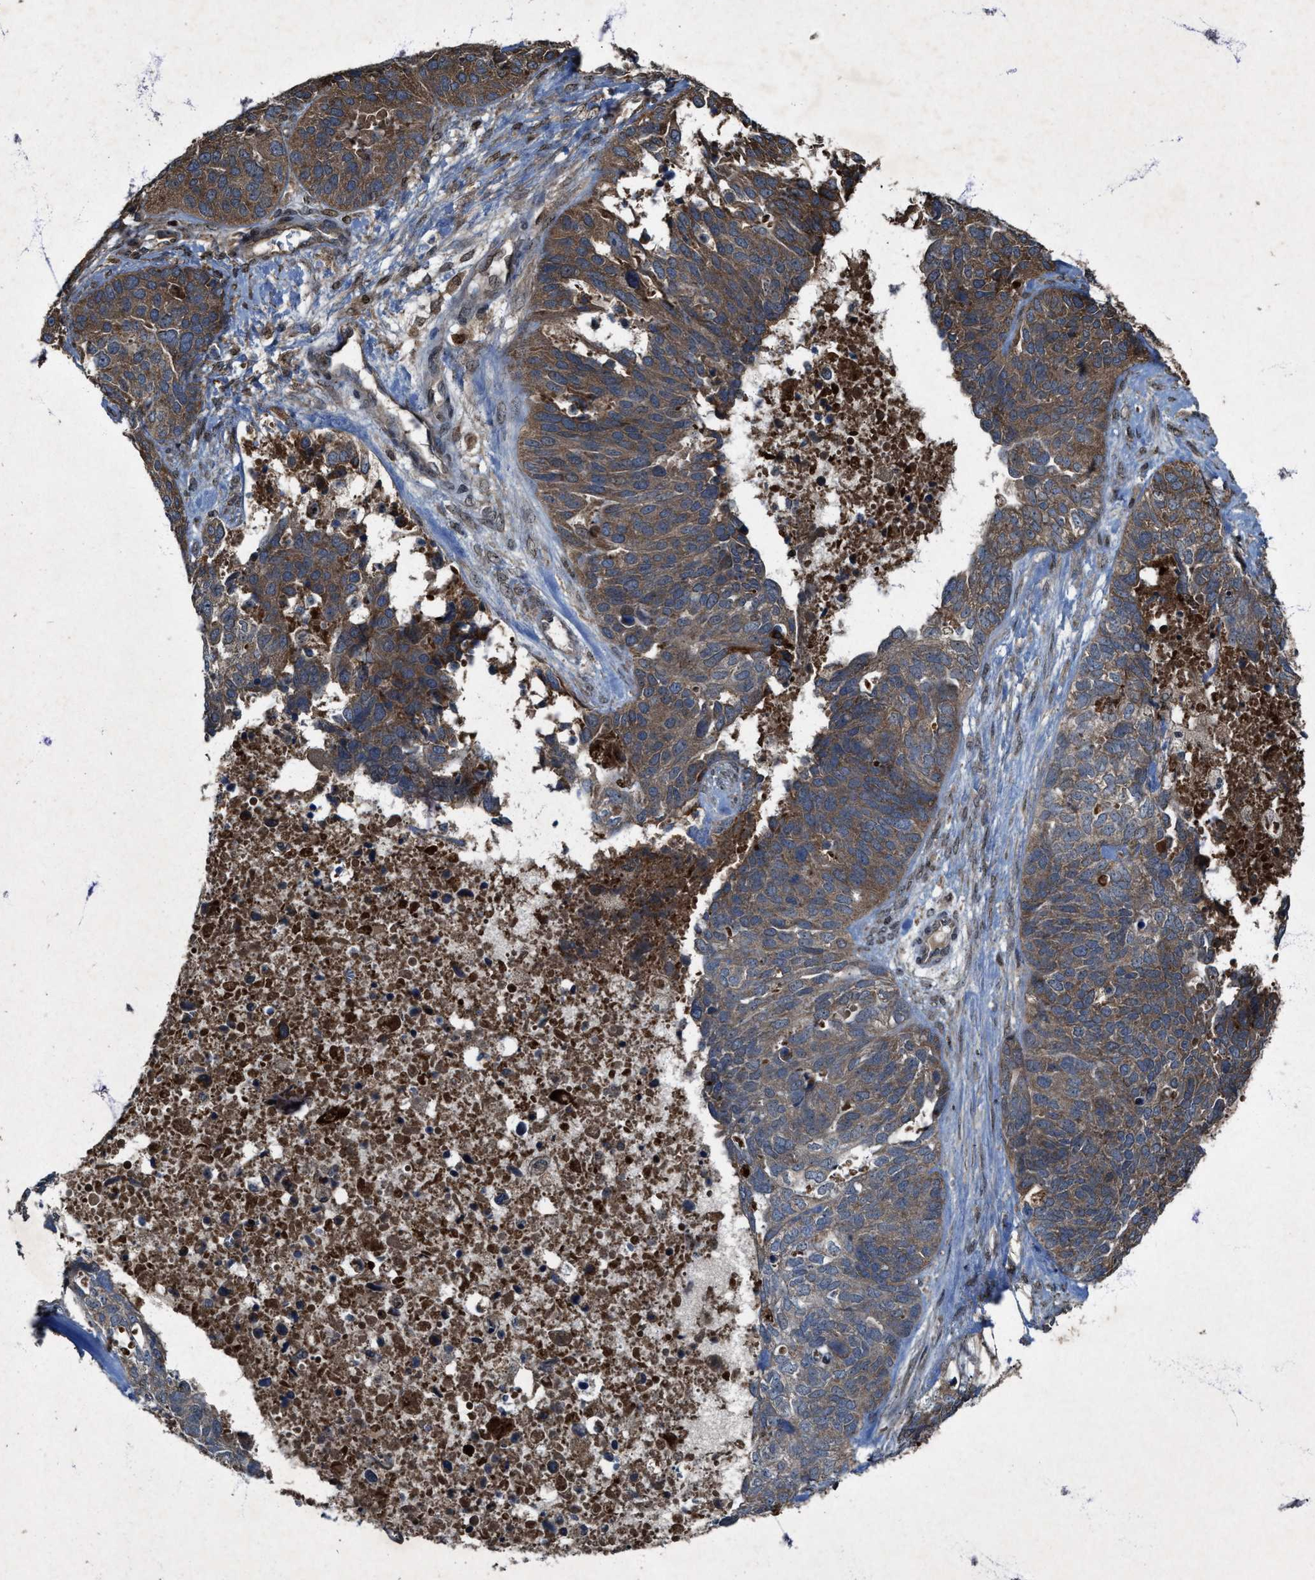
{"staining": {"intensity": "moderate", "quantity": ">75%", "location": "cytoplasmic/membranous"}, "tissue": "ovarian cancer", "cell_type": "Tumor cells", "image_type": "cancer", "snomed": [{"axis": "morphology", "description": "Cystadenocarcinoma, serous, NOS"}, {"axis": "topography", "description": "Ovary"}], "caption": "Immunohistochemical staining of human ovarian serous cystadenocarcinoma displays medium levels of moderate cytoplasmic/membranous protein staining in about >75% of tumor cells.", "gene": "PDP2", "patient": {"sex": "female", "age": 44}}